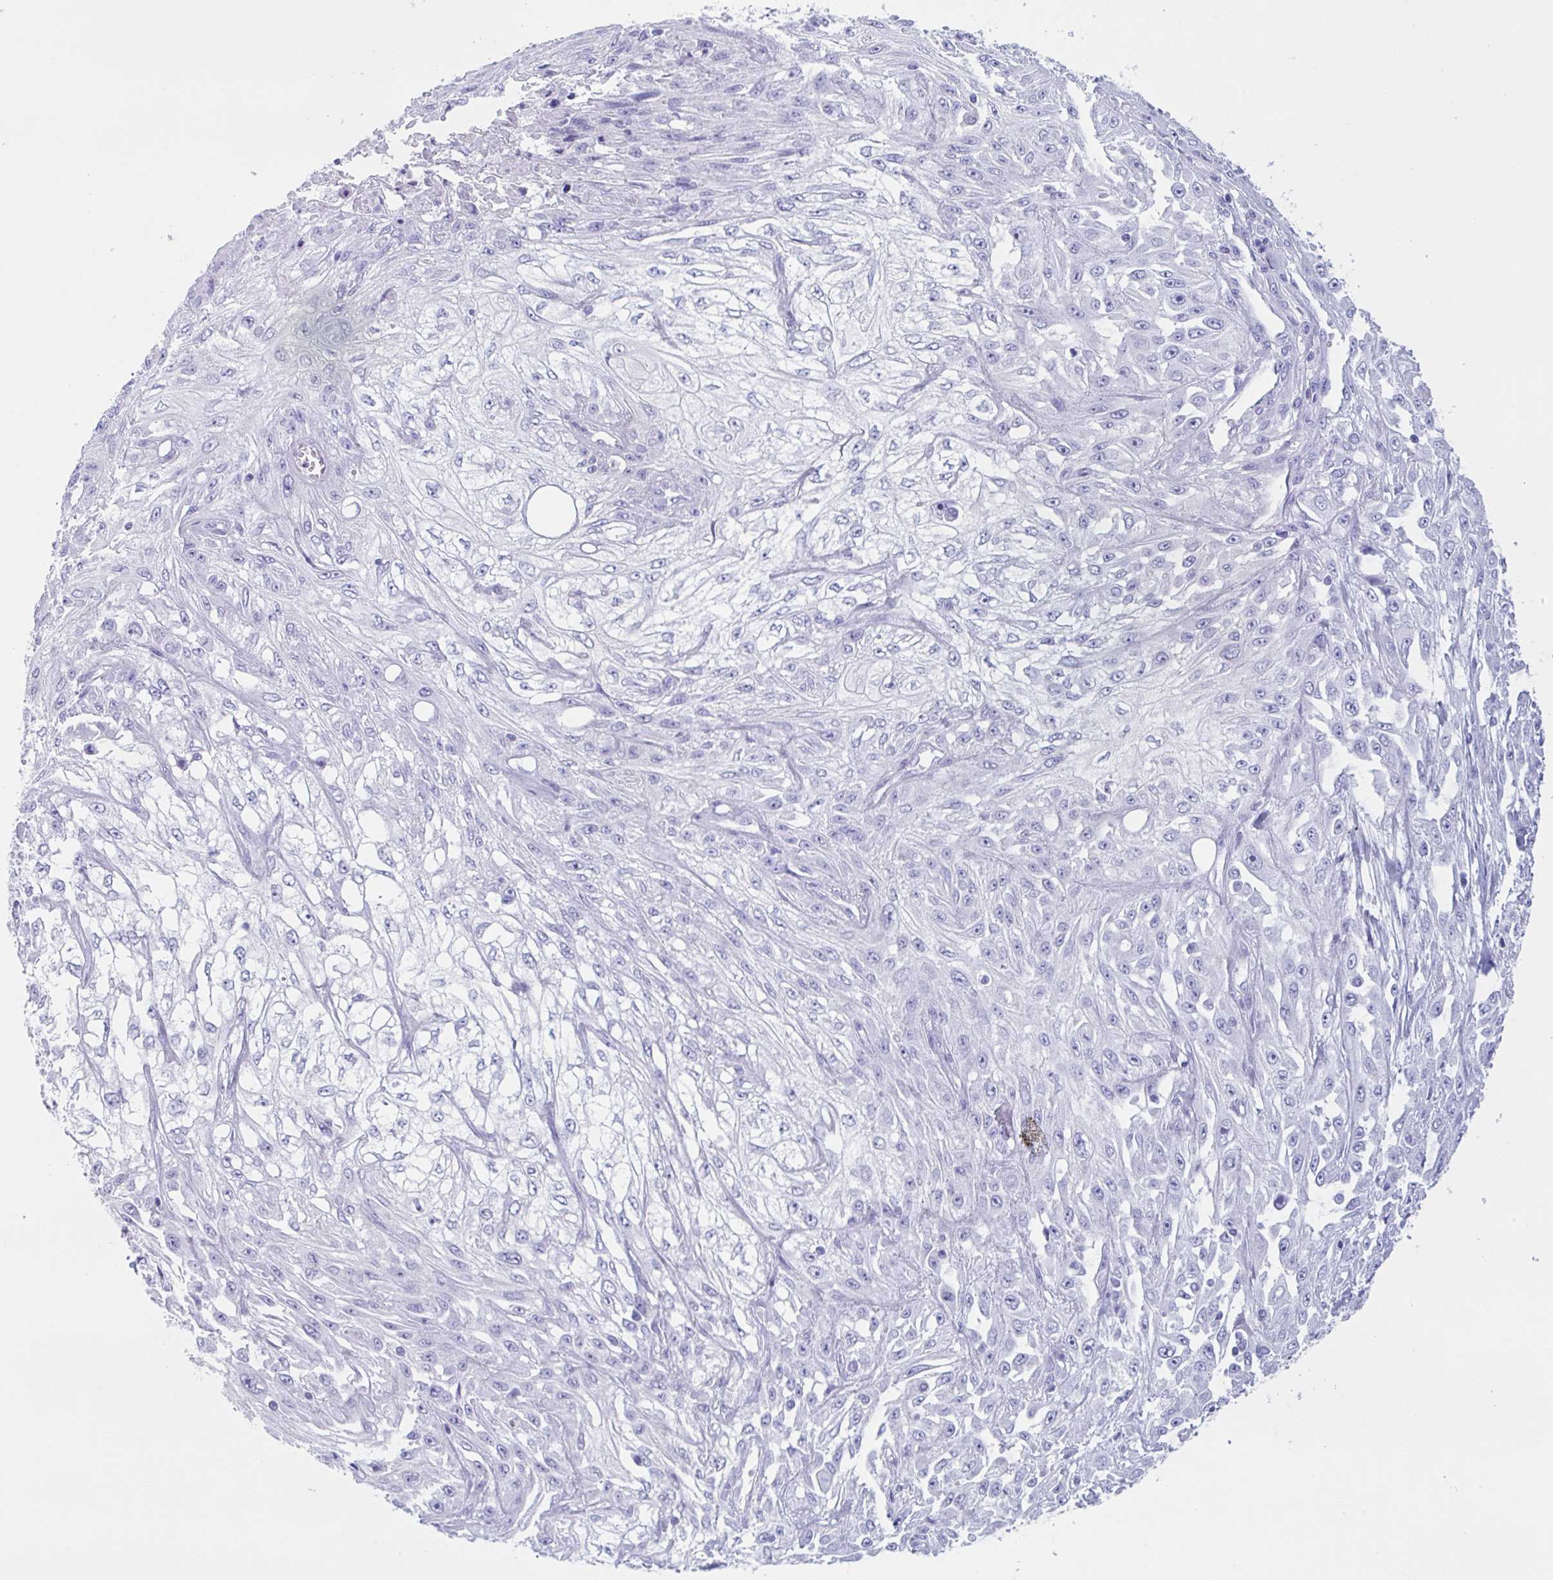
{"staining": {"intensity": "negative", "quantity": "none", "location": "none"}, "tissue": "skin cancer", "cell_type": "Tumor cells", "image_type": "cancer", "snomed": [{"axis": "morphology", "description": "Squamous cell carcinoma, NOS"}, {"axis": "morphology", "description": "Squamous cell carcinoma, metastatic, NOS"}, {"axis": "topography", "description": "Skin"}, {"axis": "topography", "description": "Lymph node"}], "caption": "This is a micrograph of immunohistochemistry (IHC) staining of skin squamous cell carcinoma, which shows no staining in tumor cells. (DAB IHC with hematoxylin counter stain).", "gene": "TAS2R41", "patient": {"sex": "male", "age": 75}}